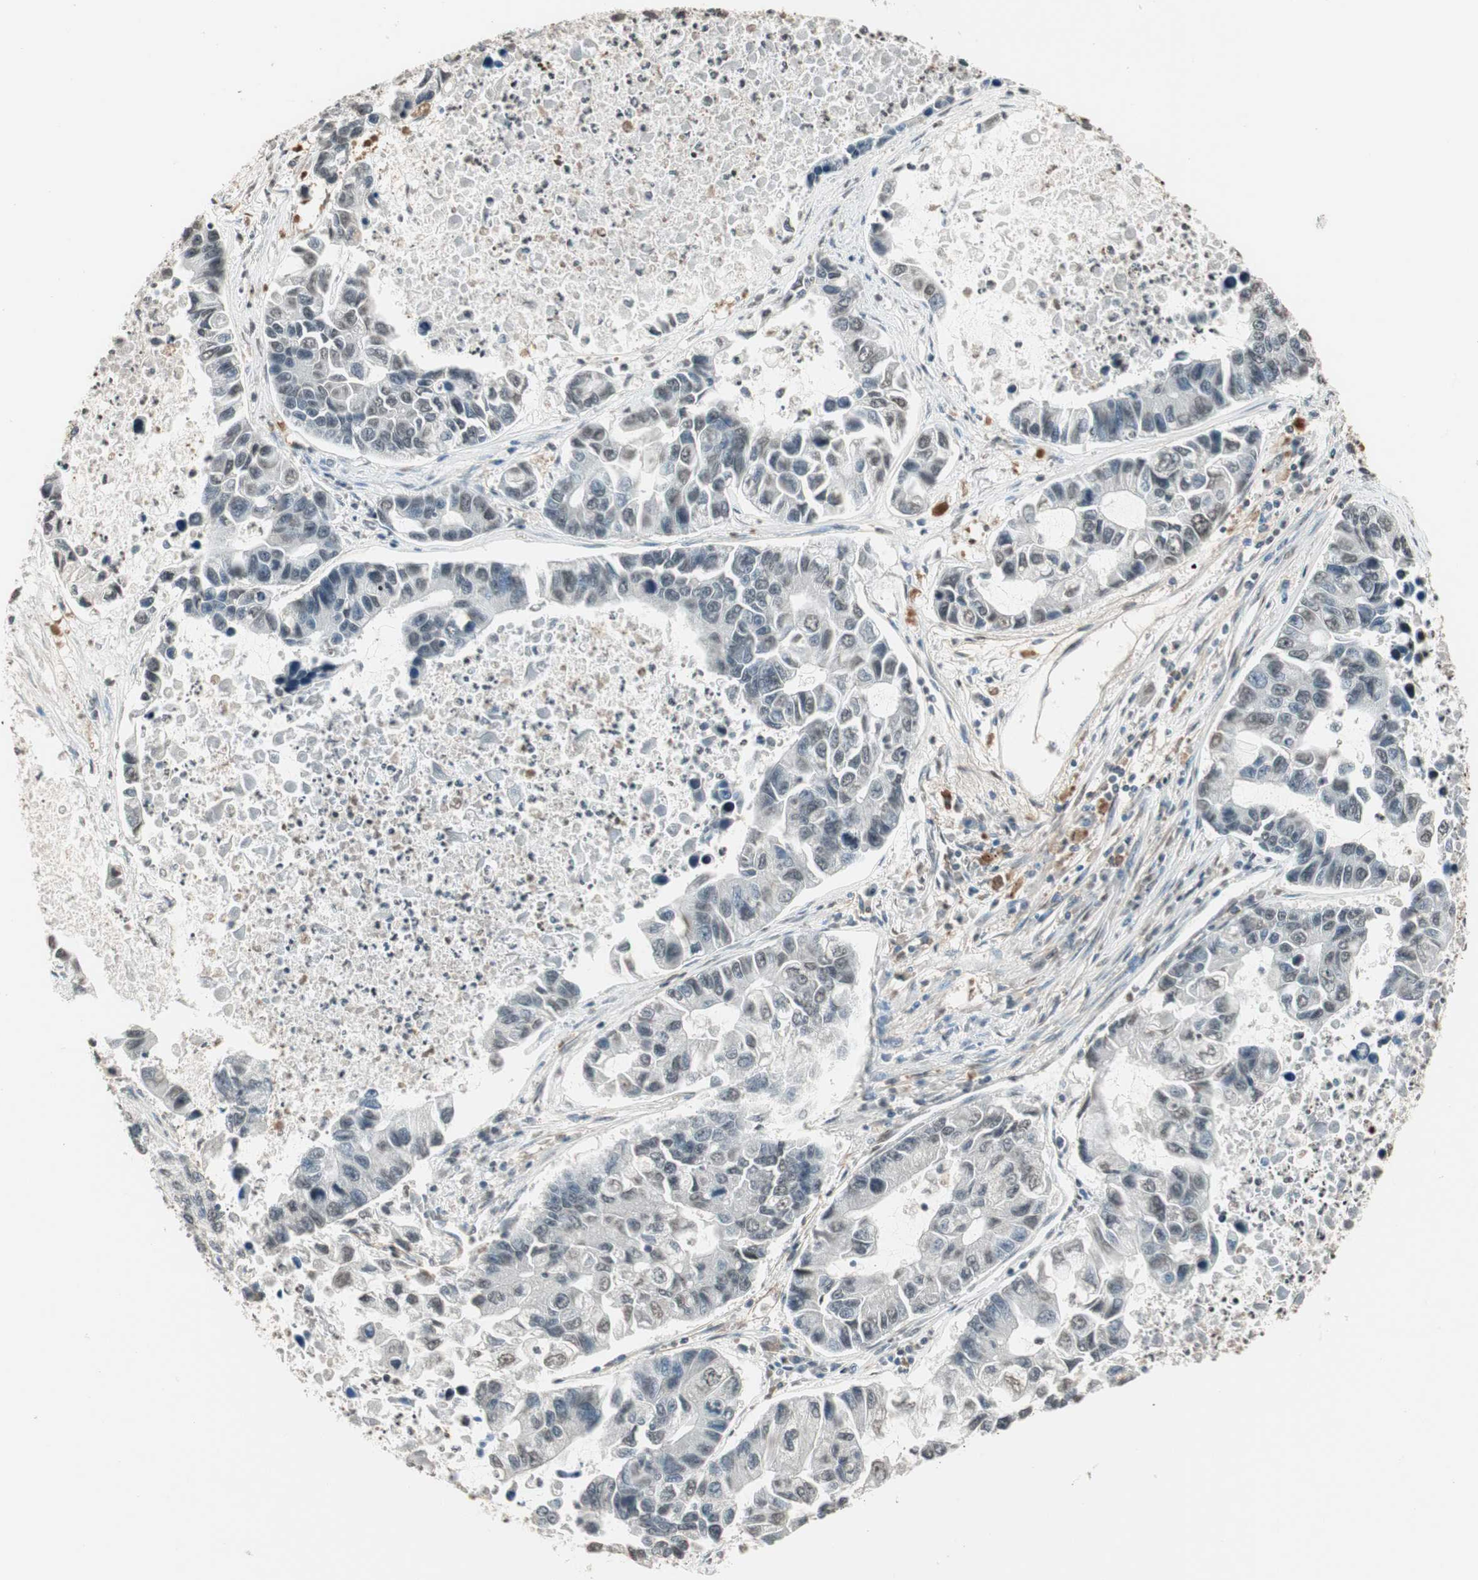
{"staining": {"intensity": "weak", "quantity": "25%-75%", "location": "nuclear"}, "tissue": "lung cancer", "cell_type": "Tumor cells", "image_type": "cancer", "snomed": [{"axis": "morphology", "description": "Adenocarcinoma, NOS"}, {"axis": "topography", "description": "Lung"}], "caption": "A micrograph of human adenocarcinoma (lung) stained for a protein displays weak nuclear brown staining in tumor cells. (Stains: DAB in brown, nuclei in blue, Microscopy: brightfield microscopy at high magnification).", "gene": "PRELID1", "patient": {"sex": "female", "age": 51}}